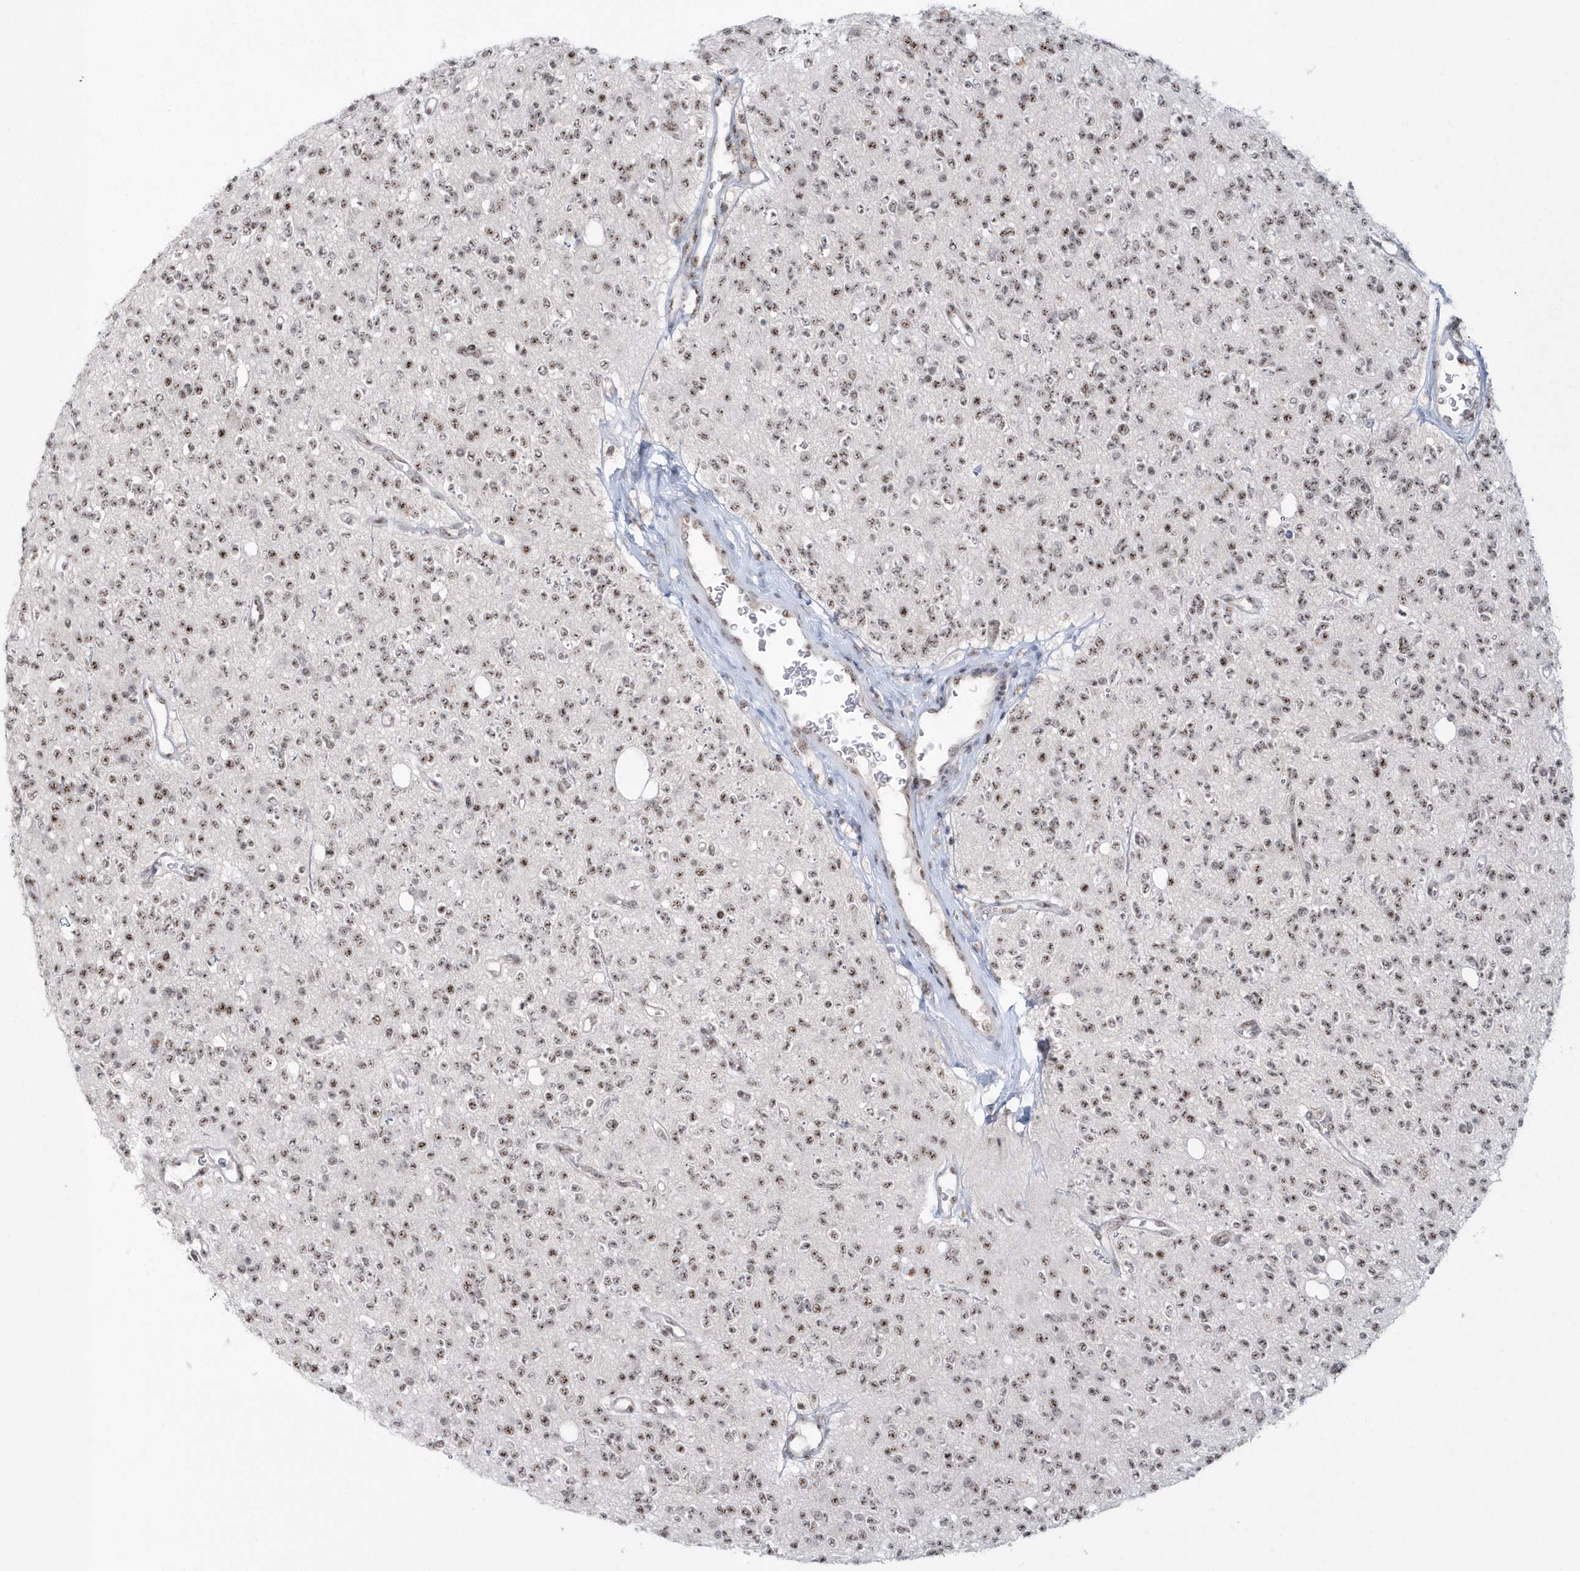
{"staining": {"intensity": "moderate", "quantity": ">75%", "location": "nuclear"}, "tissue": "glioma", "cell_type": "Tumor cells", "image_type": "cancer", "snomed": [{"axis": "morphology", "description": "Glioma, malignant, High grade"}, {"axis": "topography", "description": "Brain"}], "caption": "Immunohistochemical staining of malignant high-grade glioma demonstrates medium levels of moderate nuclear positivity in about >75% of tumor cells.", "gene": "KDM6B", "patient": {"sex": "male", "age": 34}}